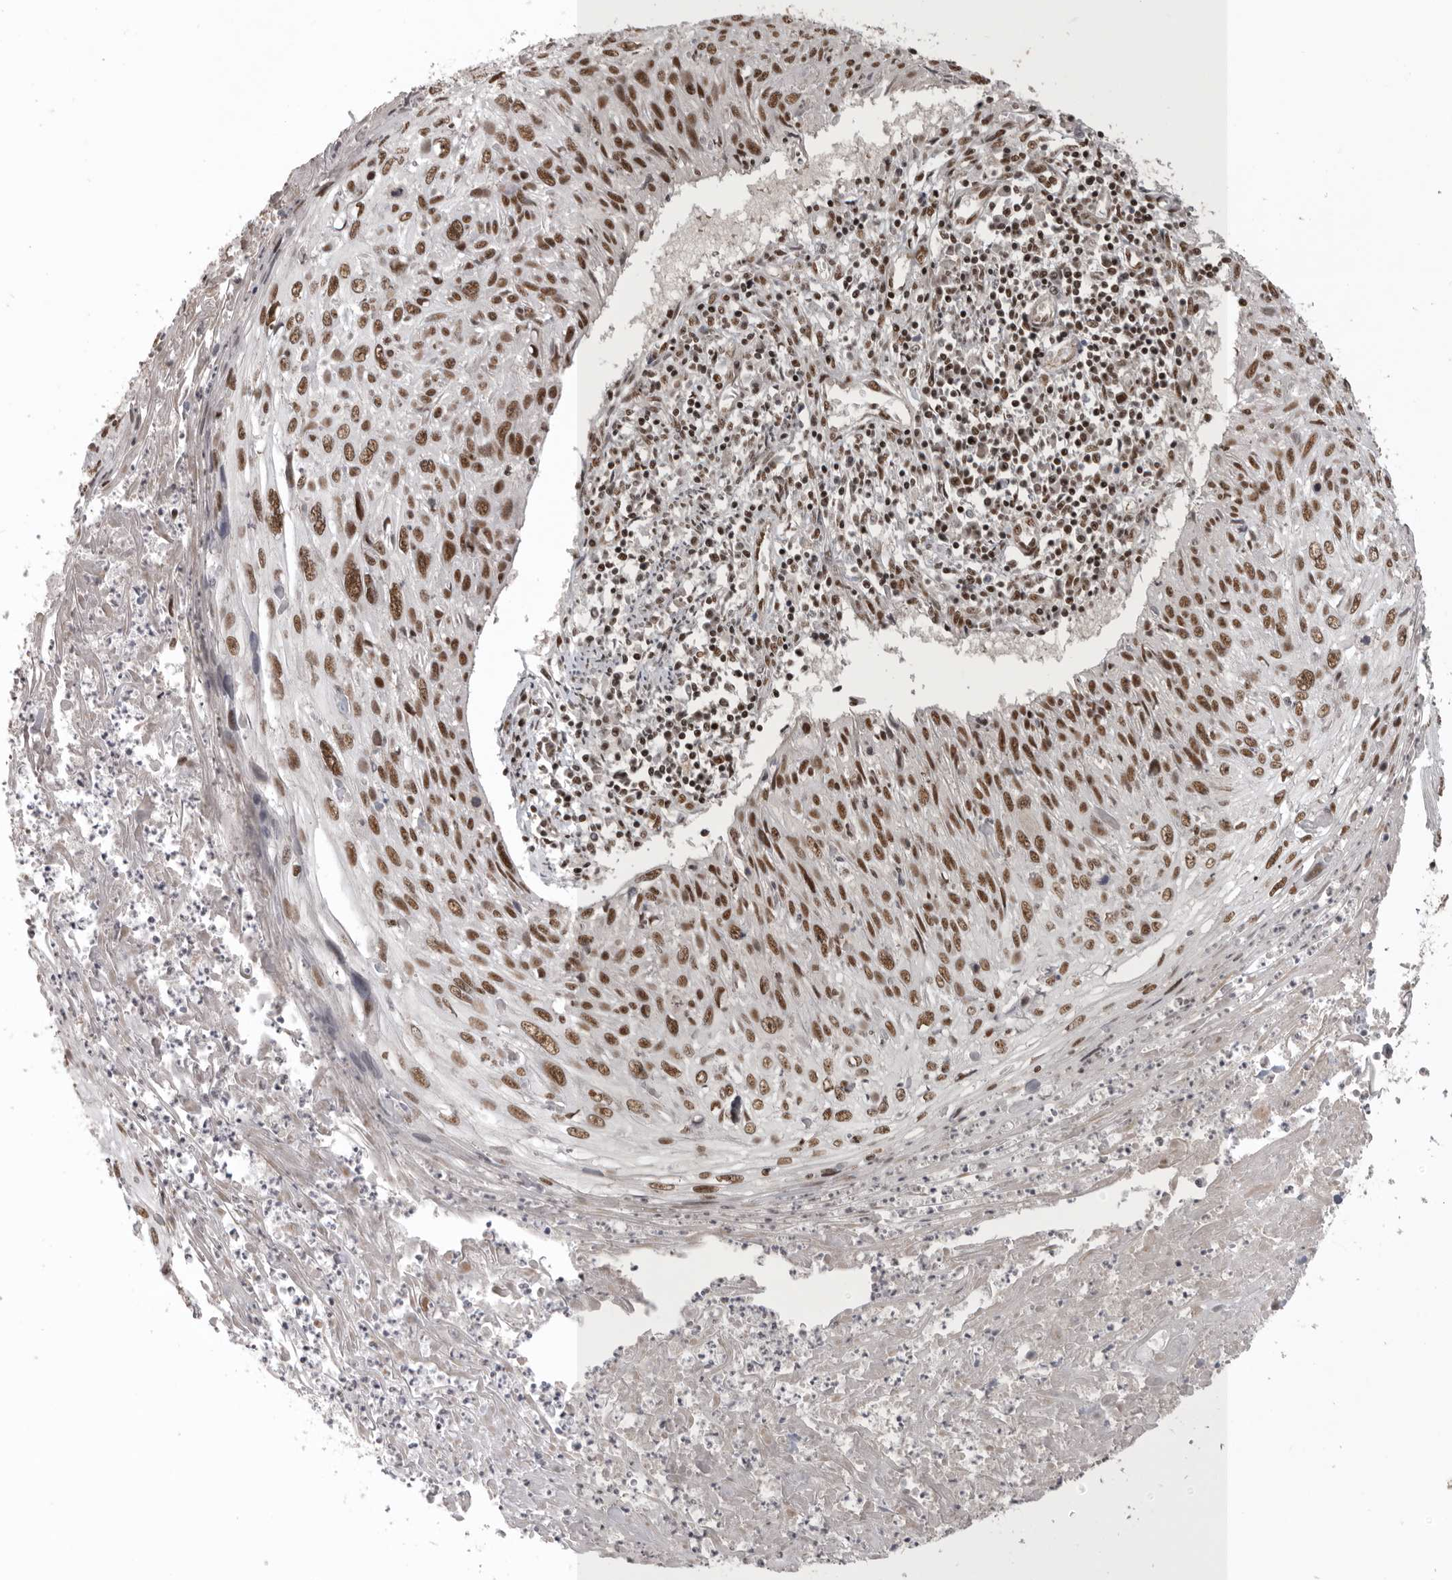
{"staining": {"intensity": "strong", "quantity": ">75%", "location": "nuclear"}, "tissue": "cervical cancer", "cell_type": "Tumor cells", "image_type": "cancer", "snomed": [{"axis": "morphology", "description": "Squamous cell carcinoma, NOS"}, {"axis": "topography", "description": "Cervix"}], "caption": "This is an image of immunohistochemistry staining of cervical squamous cell carcinoma, which shows strong expression in the nuclear of tumor cells.", "gene": "CBLL1", "patient": {"sex": "female", "age": 51}}